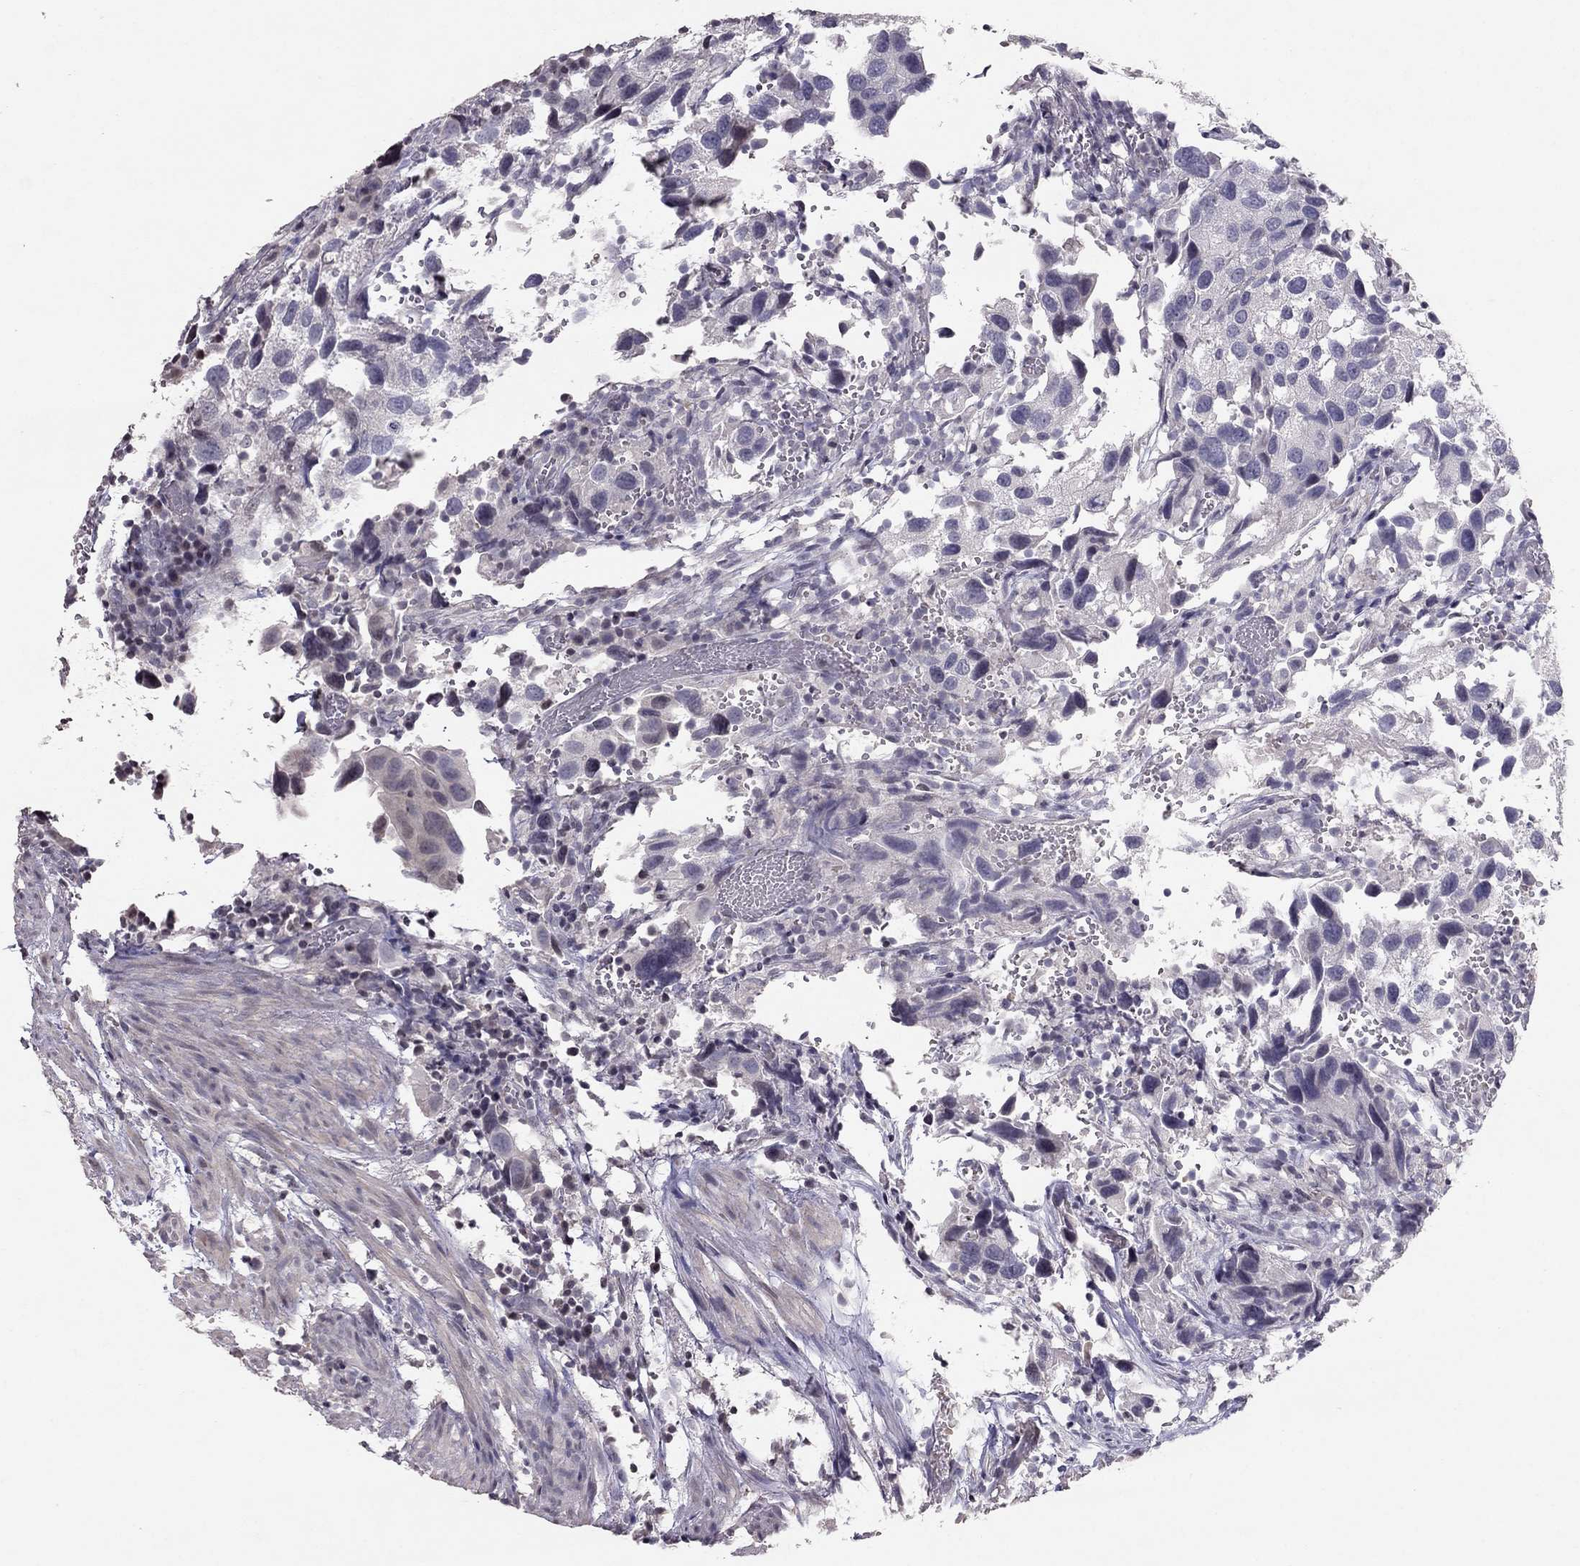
{"staining": {"intensity": "negative", "quantity": "none", "location": "none"}, "tissue": "urothelial cancer", "cell_type": "Tumor cells", "image_type": "cancer", "snomed": [{"axis": "morphology", "description": "Urothelial carcinoma, High grade"}, {"axis": "topography", "description": "Urinary bladder"}], "caption": "An immunohistochemistry histopathology image of high-grade urothelial carcinoma is shown. There is no staining in tumor cells of high-grade urothelial carcinoma. (DAB (3,3'-diaminobenzidine) immunohistochemistry visualized using brightfield microscopy, high magnification).", "gene": "TSHB", "patient": {"sex": "male", "age": 79}}